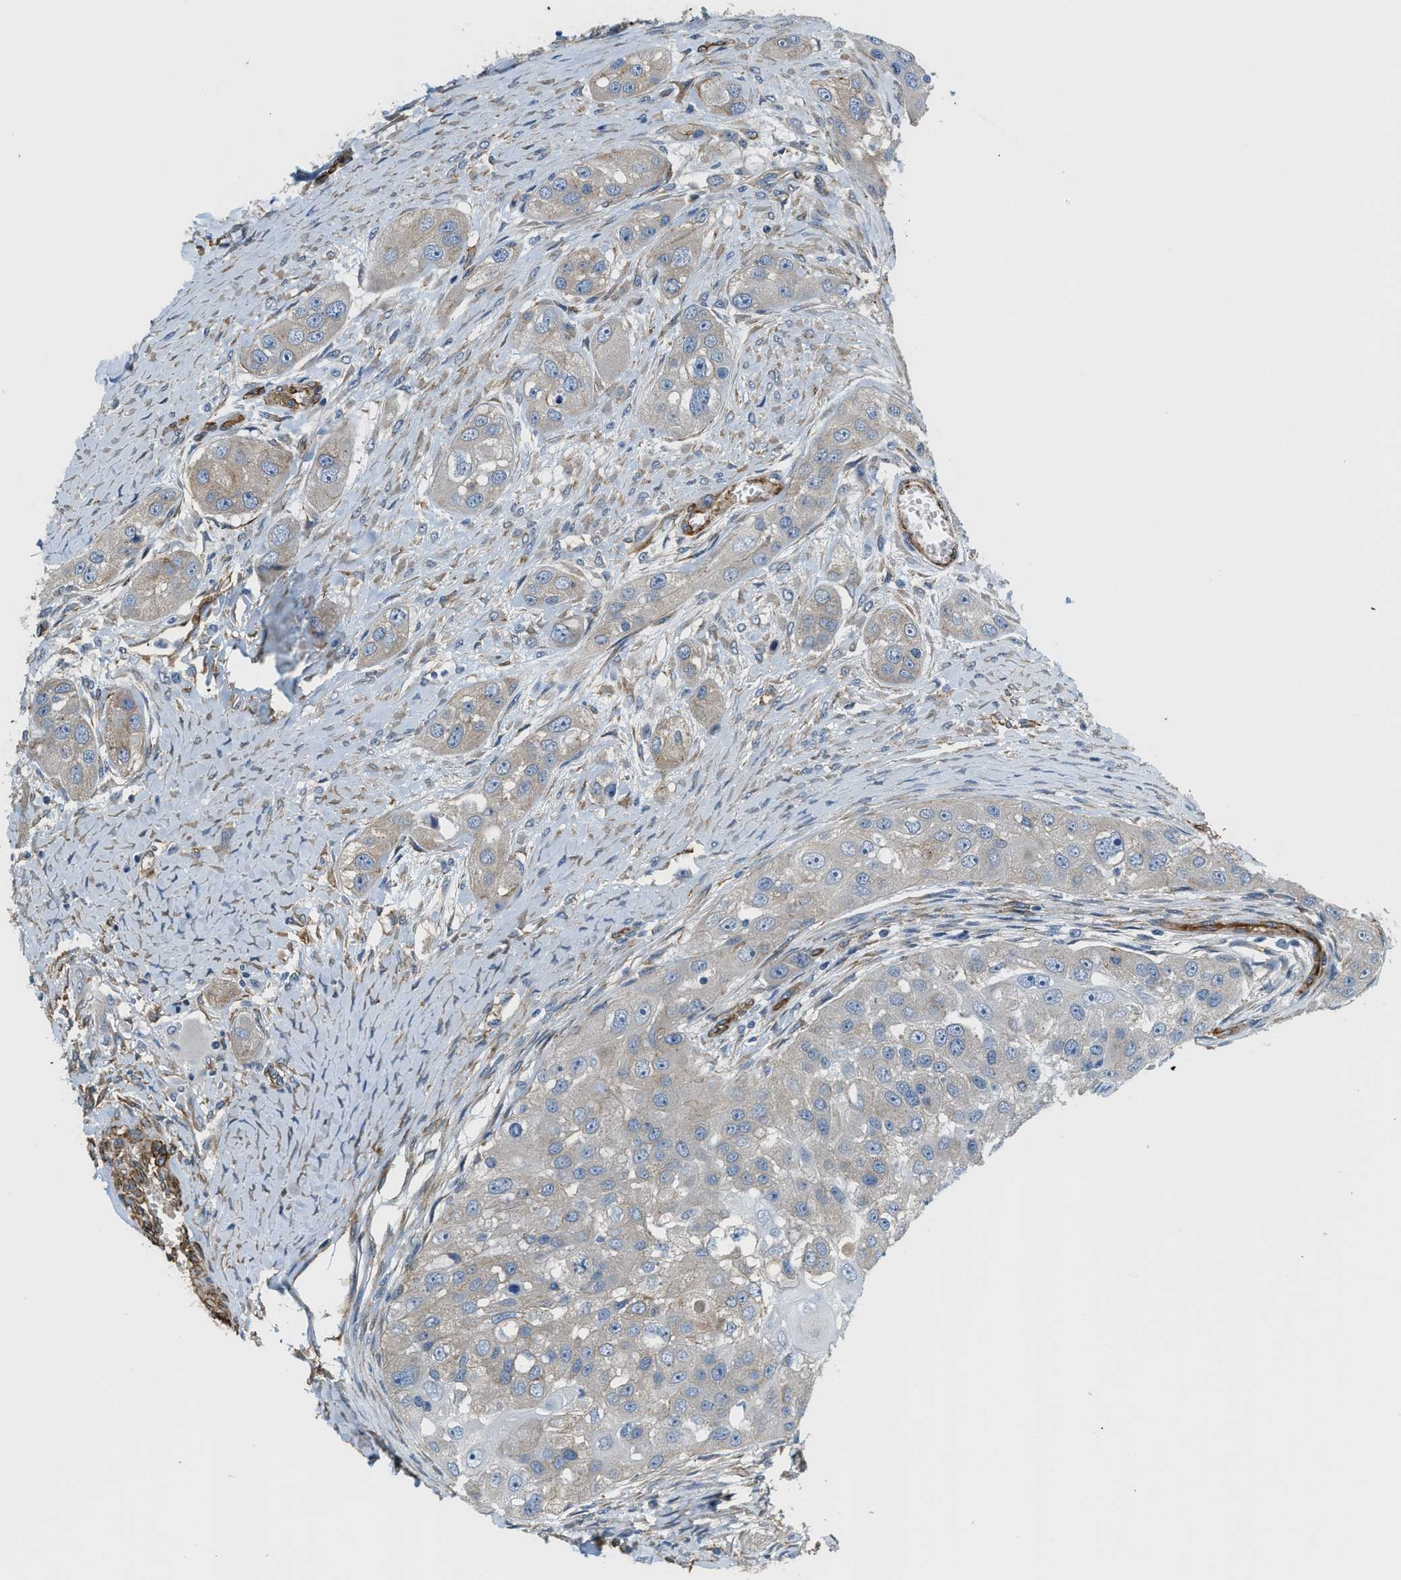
{"staining": {"intensity": "weak", "quantity": ">75%", "location": "cytoplasmic/membranous"}, "tissue": "head and neck cancer", "cell_type": "Tumor cells", "image_type": "cancer", "snomed": [{"axis": "morphology", "description": "Normal tissue, NOS"}, {"axis": "morphology", "description": "Squamous cell carcinoma, NOS"}, {"axis": "topography", "description": "Skeletal muscle"}, {"axis": "topography", "description": "Head-Neck"}], "caption": "About >75% of tumor cells in squamous cell carcinoma (head and neck) display weak cytoplasmic/membranous protein staining as visualized by brown immunohistochemical staining.", "gene": "TMEM43", "patient": {"sex": "male", "age": 51}}